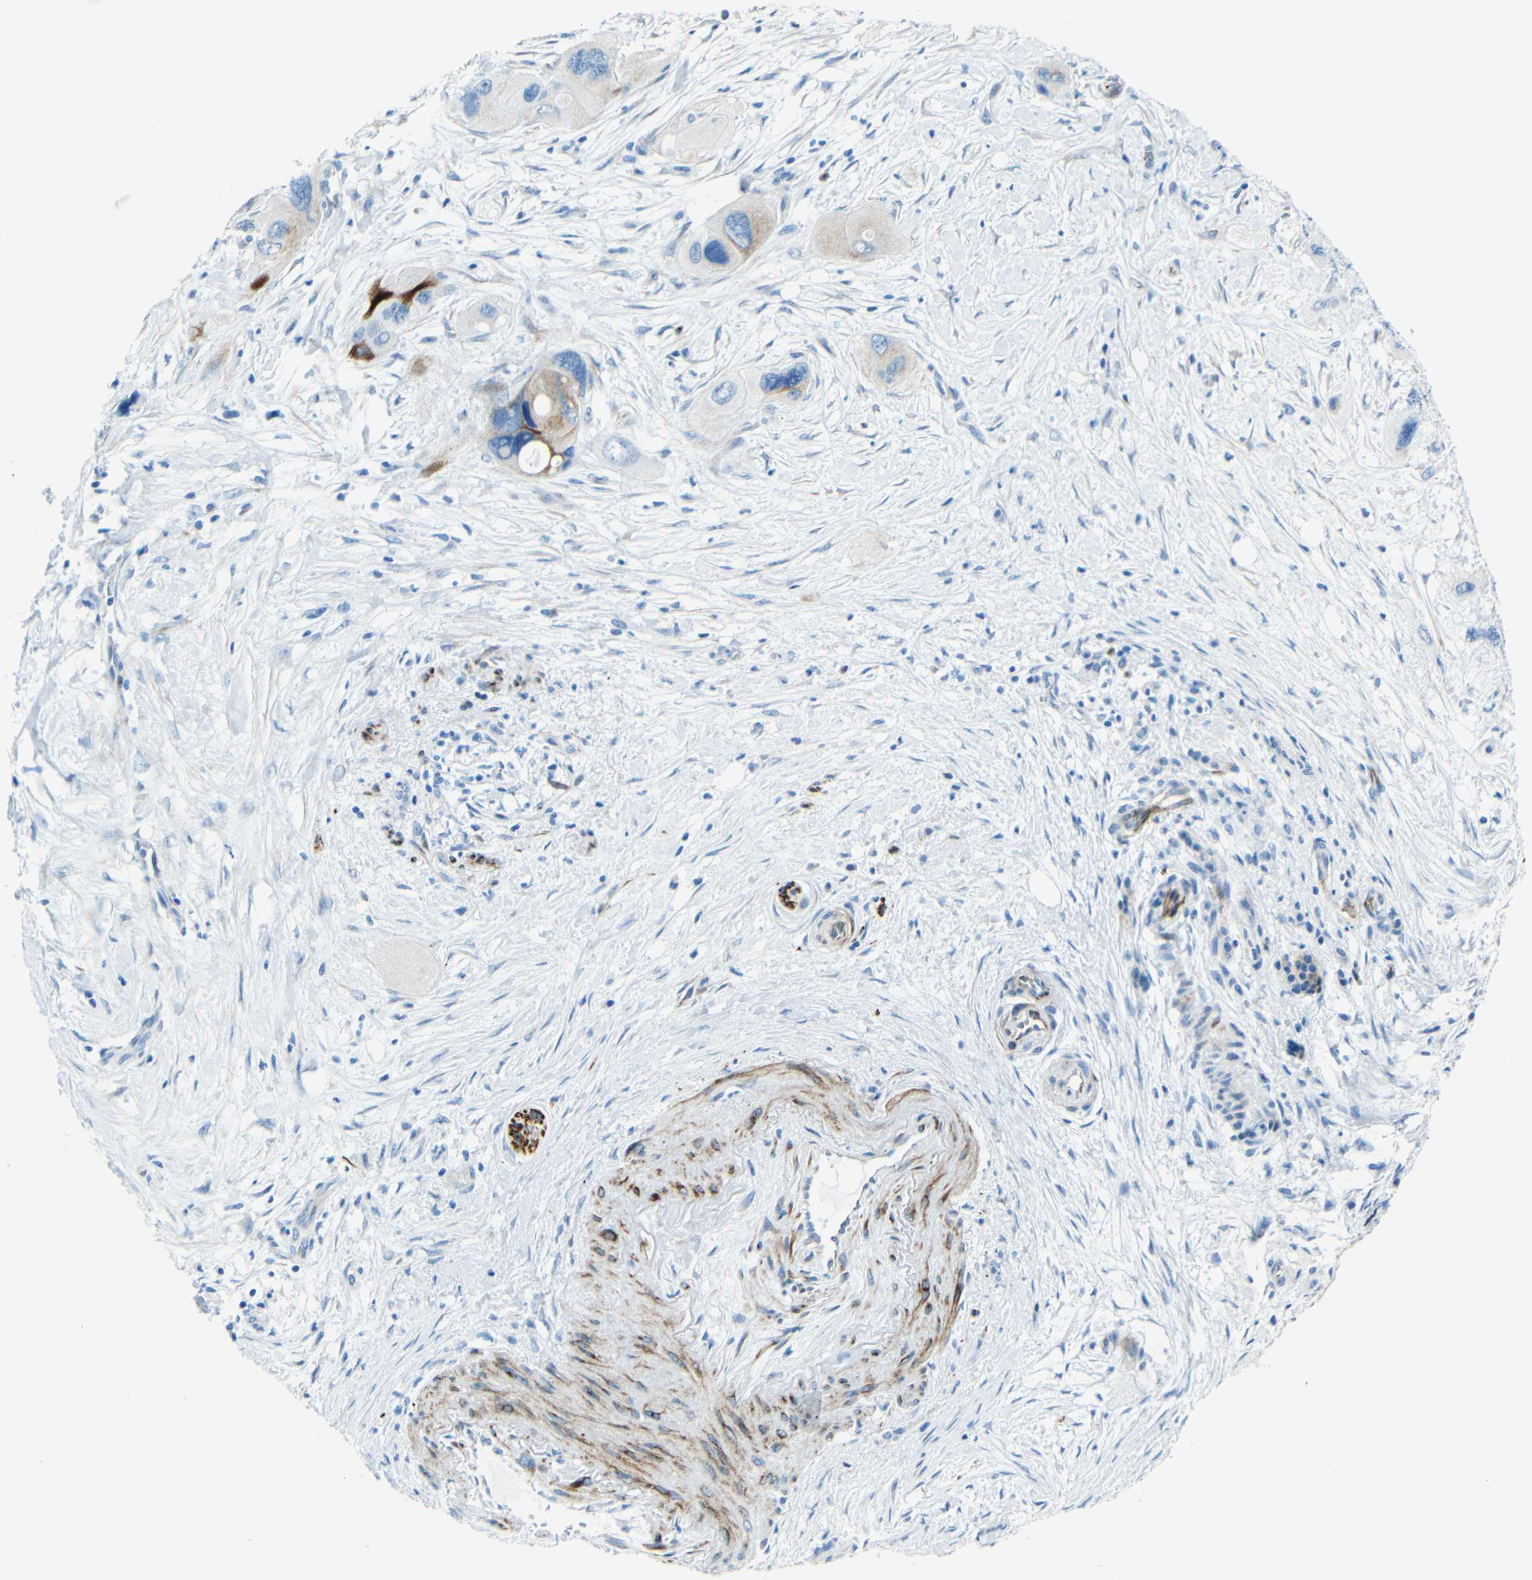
{"staining": {"intensity": "weak", "quantity": "<25%", "location": "cytoplasmic/membranous"}, "tissue": "pancreatic cancer", "cell_type": "Tumor cells", "image_type": "cancer", "snomed": [{"axis": "morphology", "description": "Adenocarcinoma, NOS"}, {"axis": "topography", "description": "Pancreas"}], "caption": "Histopathology image shows no significant protein expression in tumor cells of pancreatic cancer.", "gene": "TUBB4B", "patient": {"sex": "male", "age": 73}}